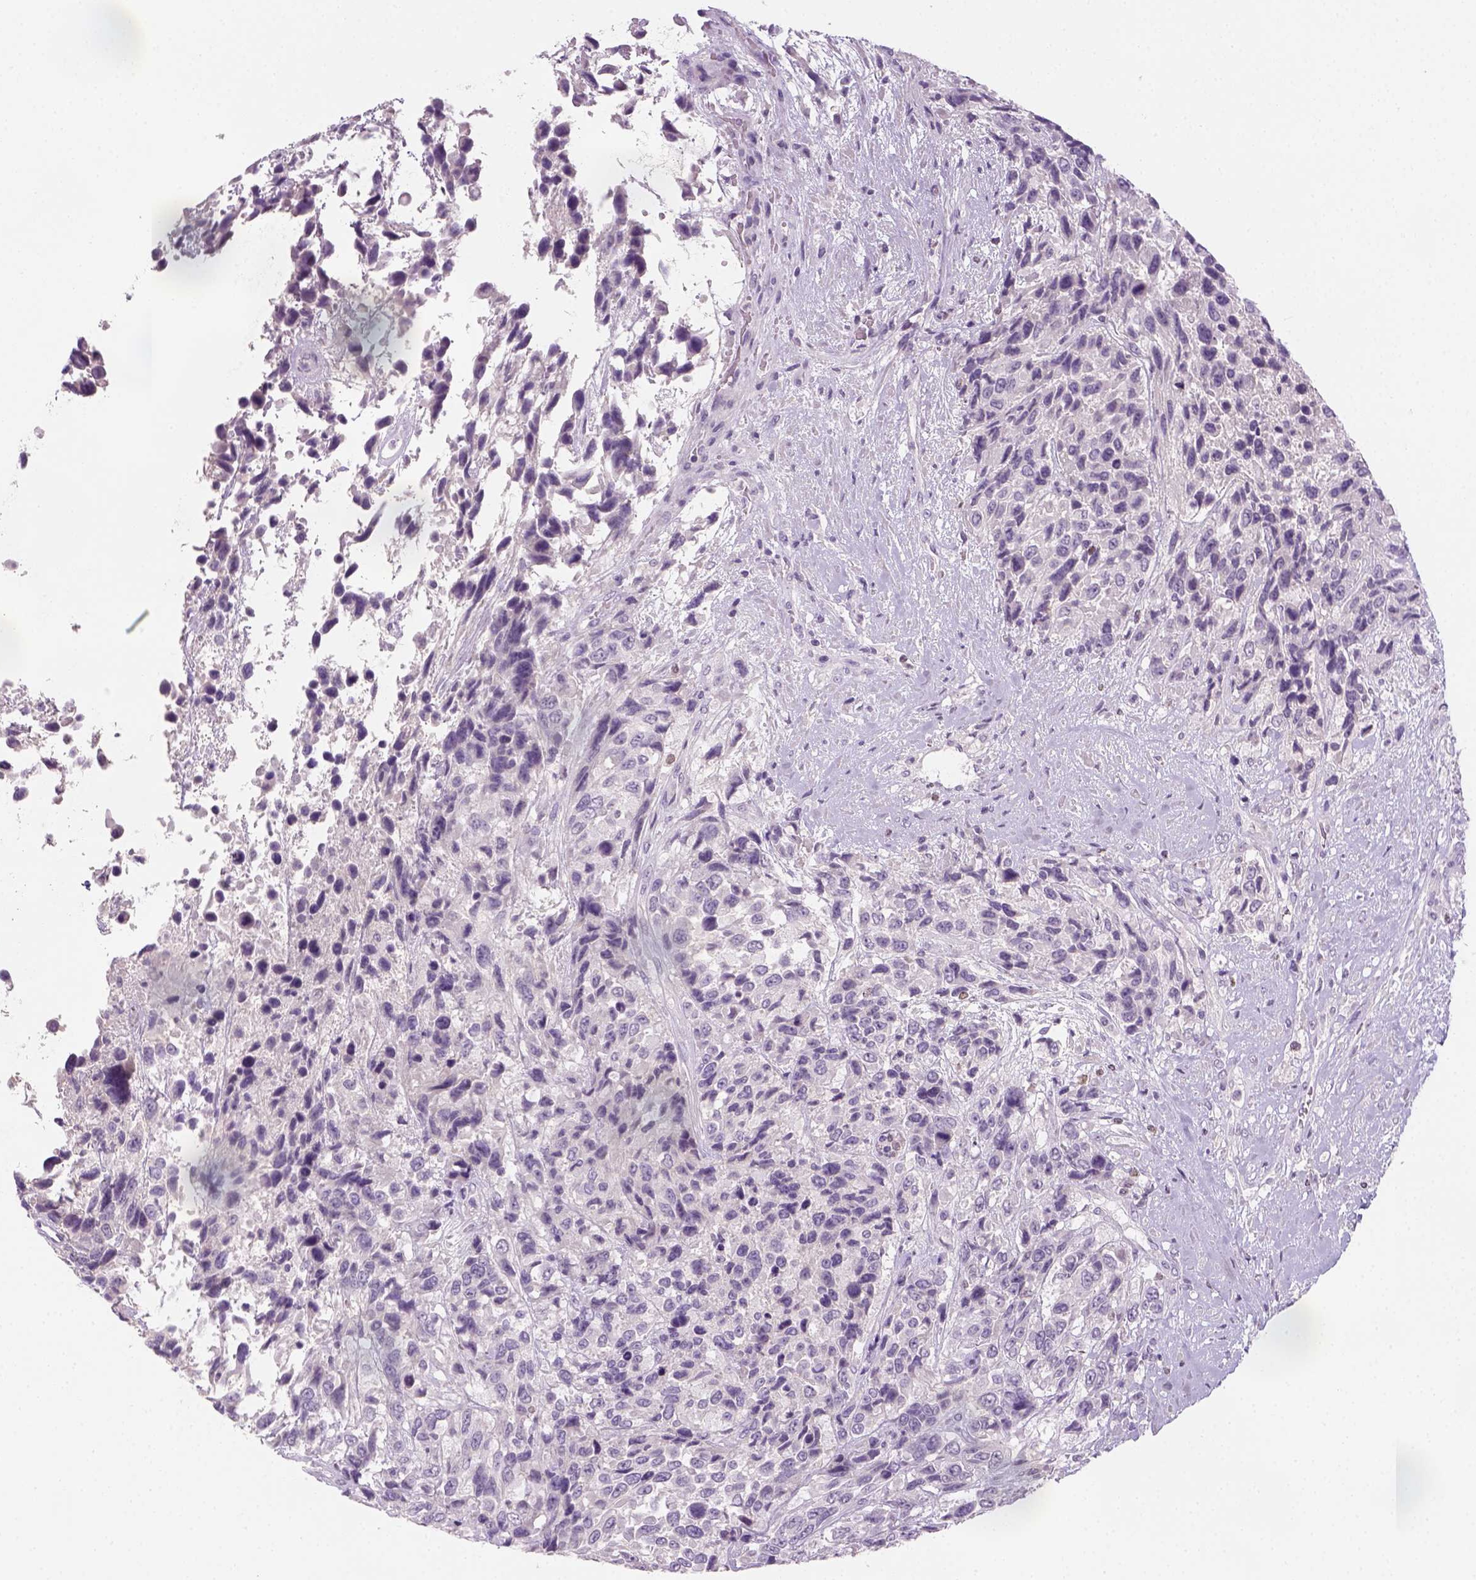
{"staining": {"intensity": "negative", "quantity": "none", "location": "none"}, "tissue": "urothelial cancer", "cell_type": "Tumor cells", "image_type": "cancer", "snomed": [{"axis": "morphology", "description": "Urothelial carcinoma, High grade"}, {"axis": "topography", "description": "Urinary bladder"}], "caption": "An immunohistochemistry (IHC) photomicrograph of urothelial cancer is shown. There is no staining in tumor cells of urothelial cancer. (DAB immunohistochemistry with hematoxylin counter stain).", "gene": "GFI1B", "patient": {"sex": "female", "age": 70}}